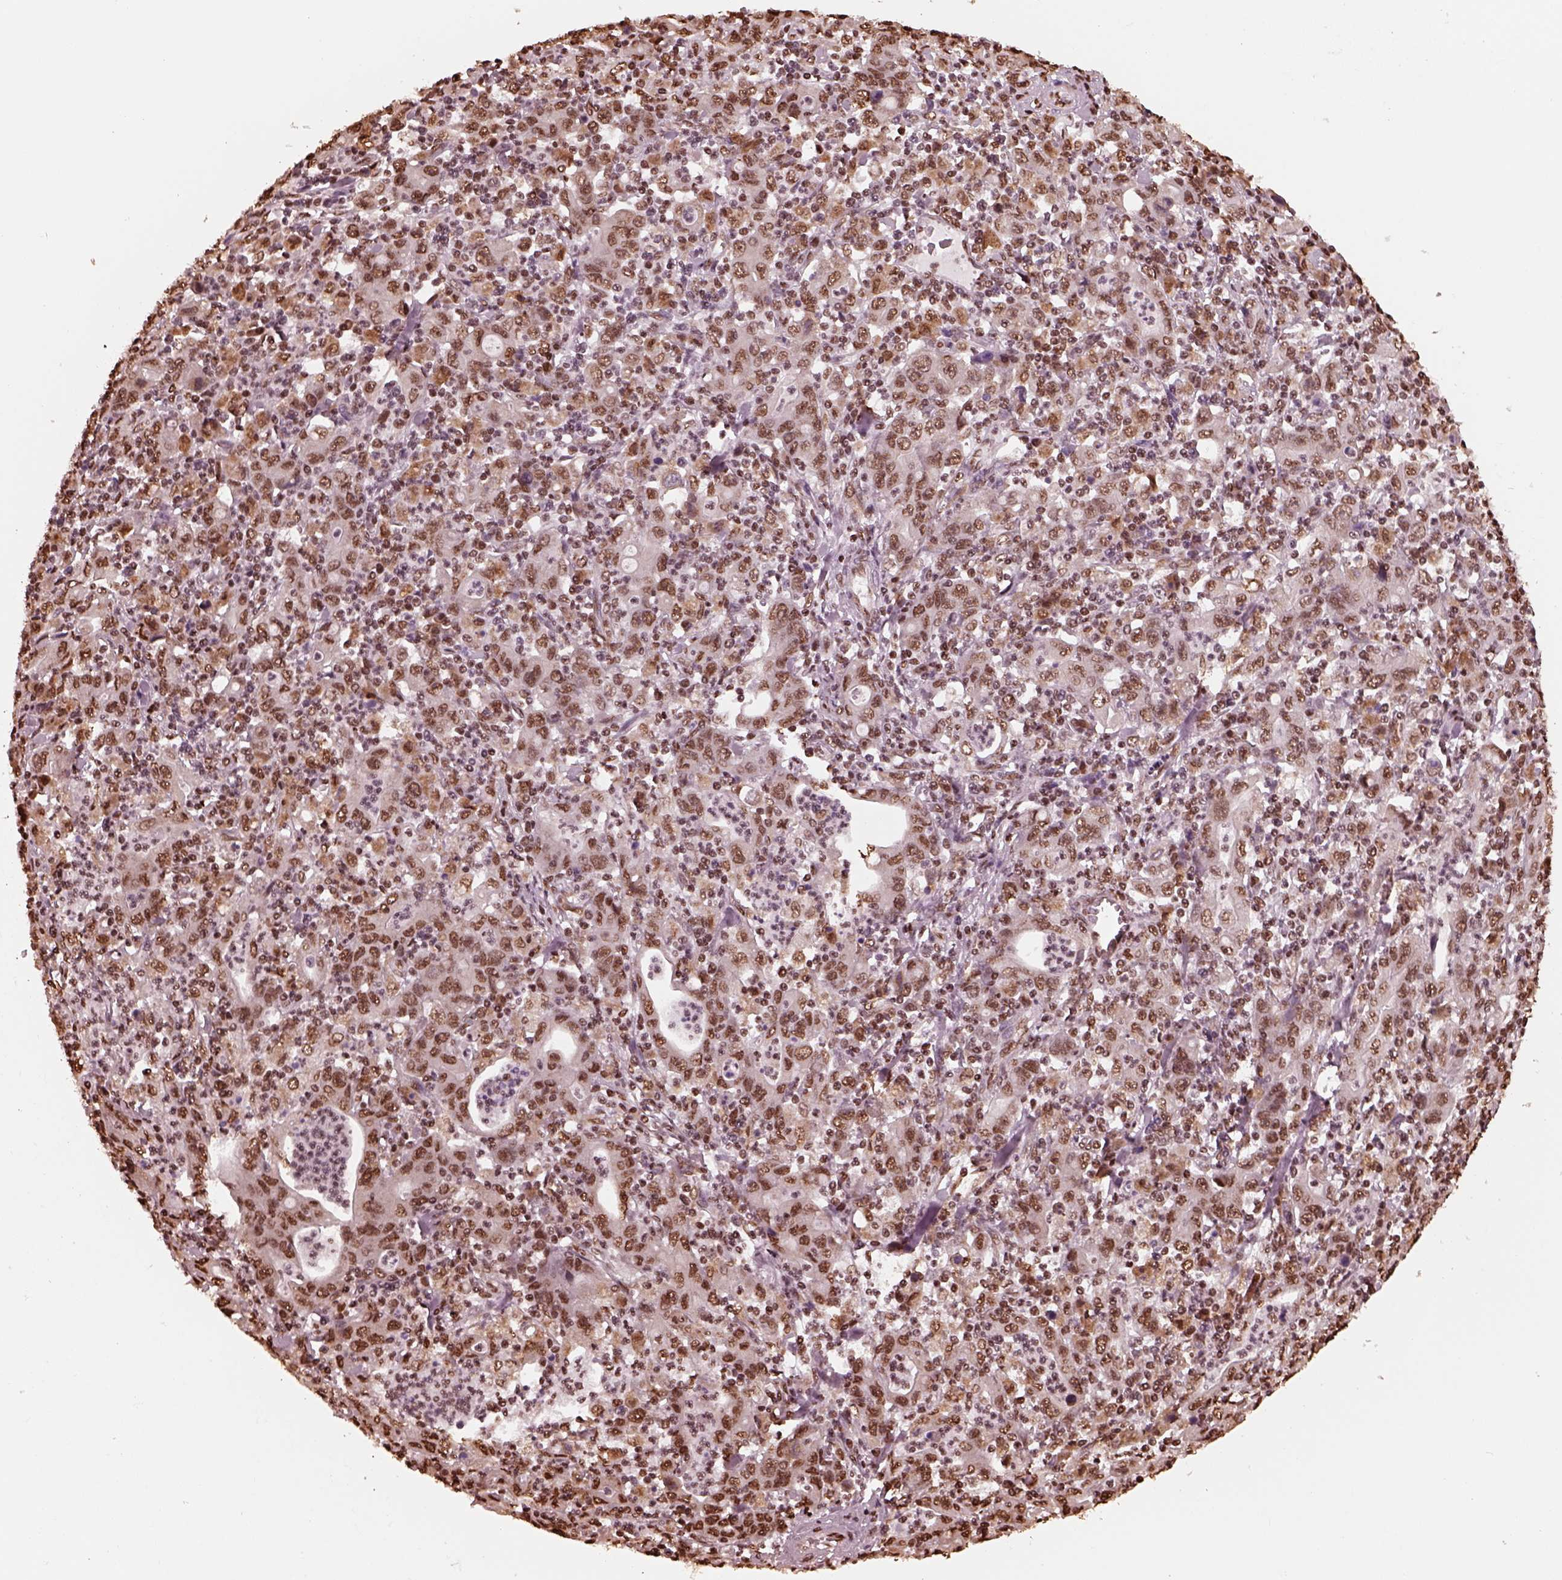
{"staining": {"intensity": "moderate", "quantity": ">75%", "location": "nuclear"}, "tissue": "stomach cancer", "cell_type": "Tumor cells", "image_type": "cancer", "snomed": [{"axis": "morphology", "description": "Adenocarcinoma, NOS"}, {"axis": "topography", "description": "Stomach, upper"}], "caption": "Human stomach cancer stained with a protein marker shows moderate staining in tumor cells.", "gene": "NSD1", "patient": {"sex": "male", "age": 69}}